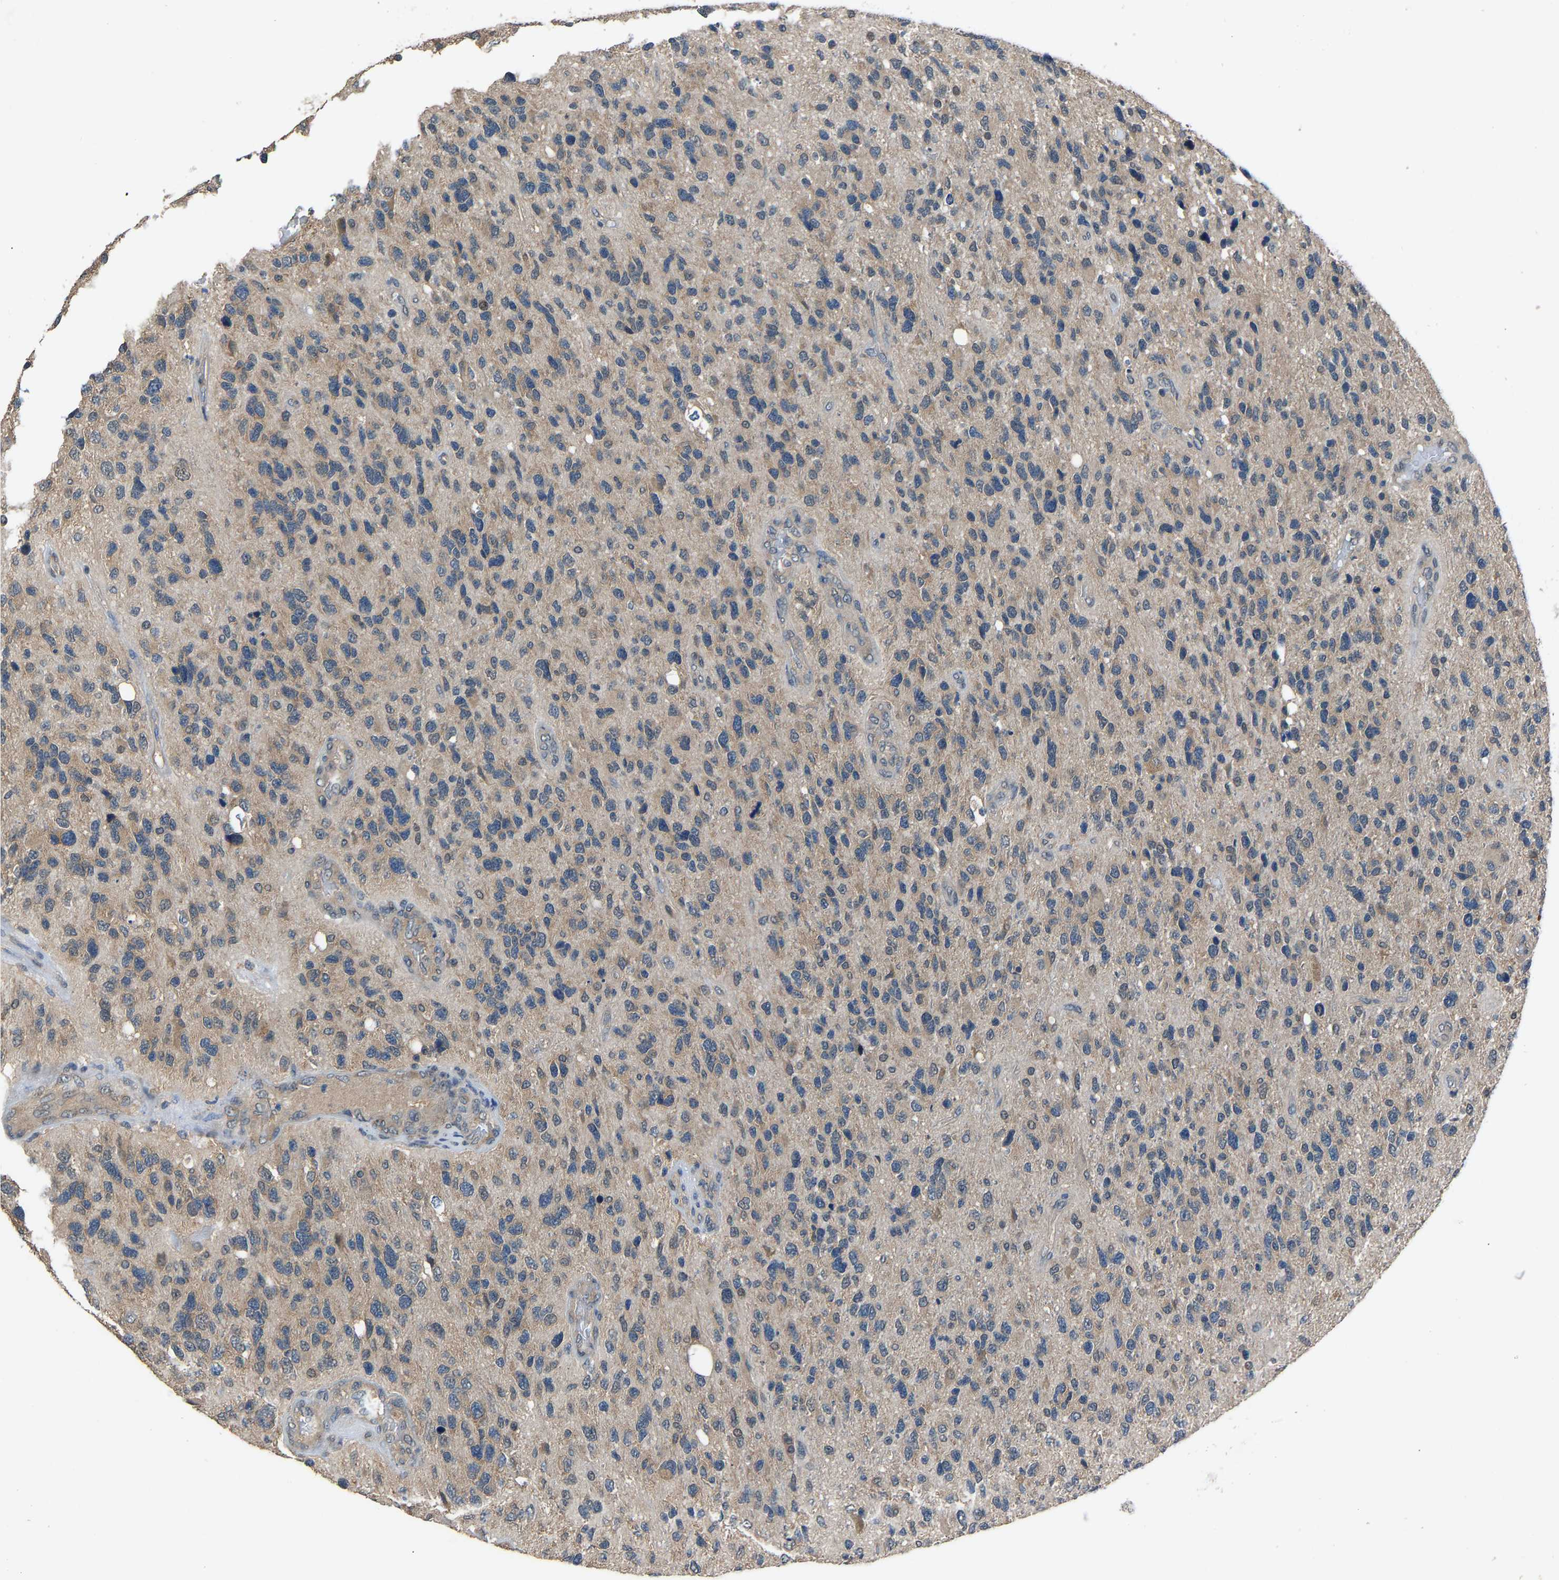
{"staining": {"intensity": "weak", "quantity": "25%-75%", "location": "cytoplasmic/membranous"}, "tissue": "glioma", "cell_type": "Tumor cells", "image_type": "cancer", "snomed": [{"axis": "morphology", "description": "Glioma, malignant, High grade"}, {"axis": "topography", "description": "Brain"}], "caption": "Immunohistochemistry (IHC) (DAB) staining of human glioma demonstrates weak cytoplasmic/membranous protein expression in about 25%-75% of tumor cells. Immunohistochemistry (IHC) stains the protein in brown and the nuclei are stained blue.", "gene": "ABCC9", "patient": {"sex": "female", "age": 58}}